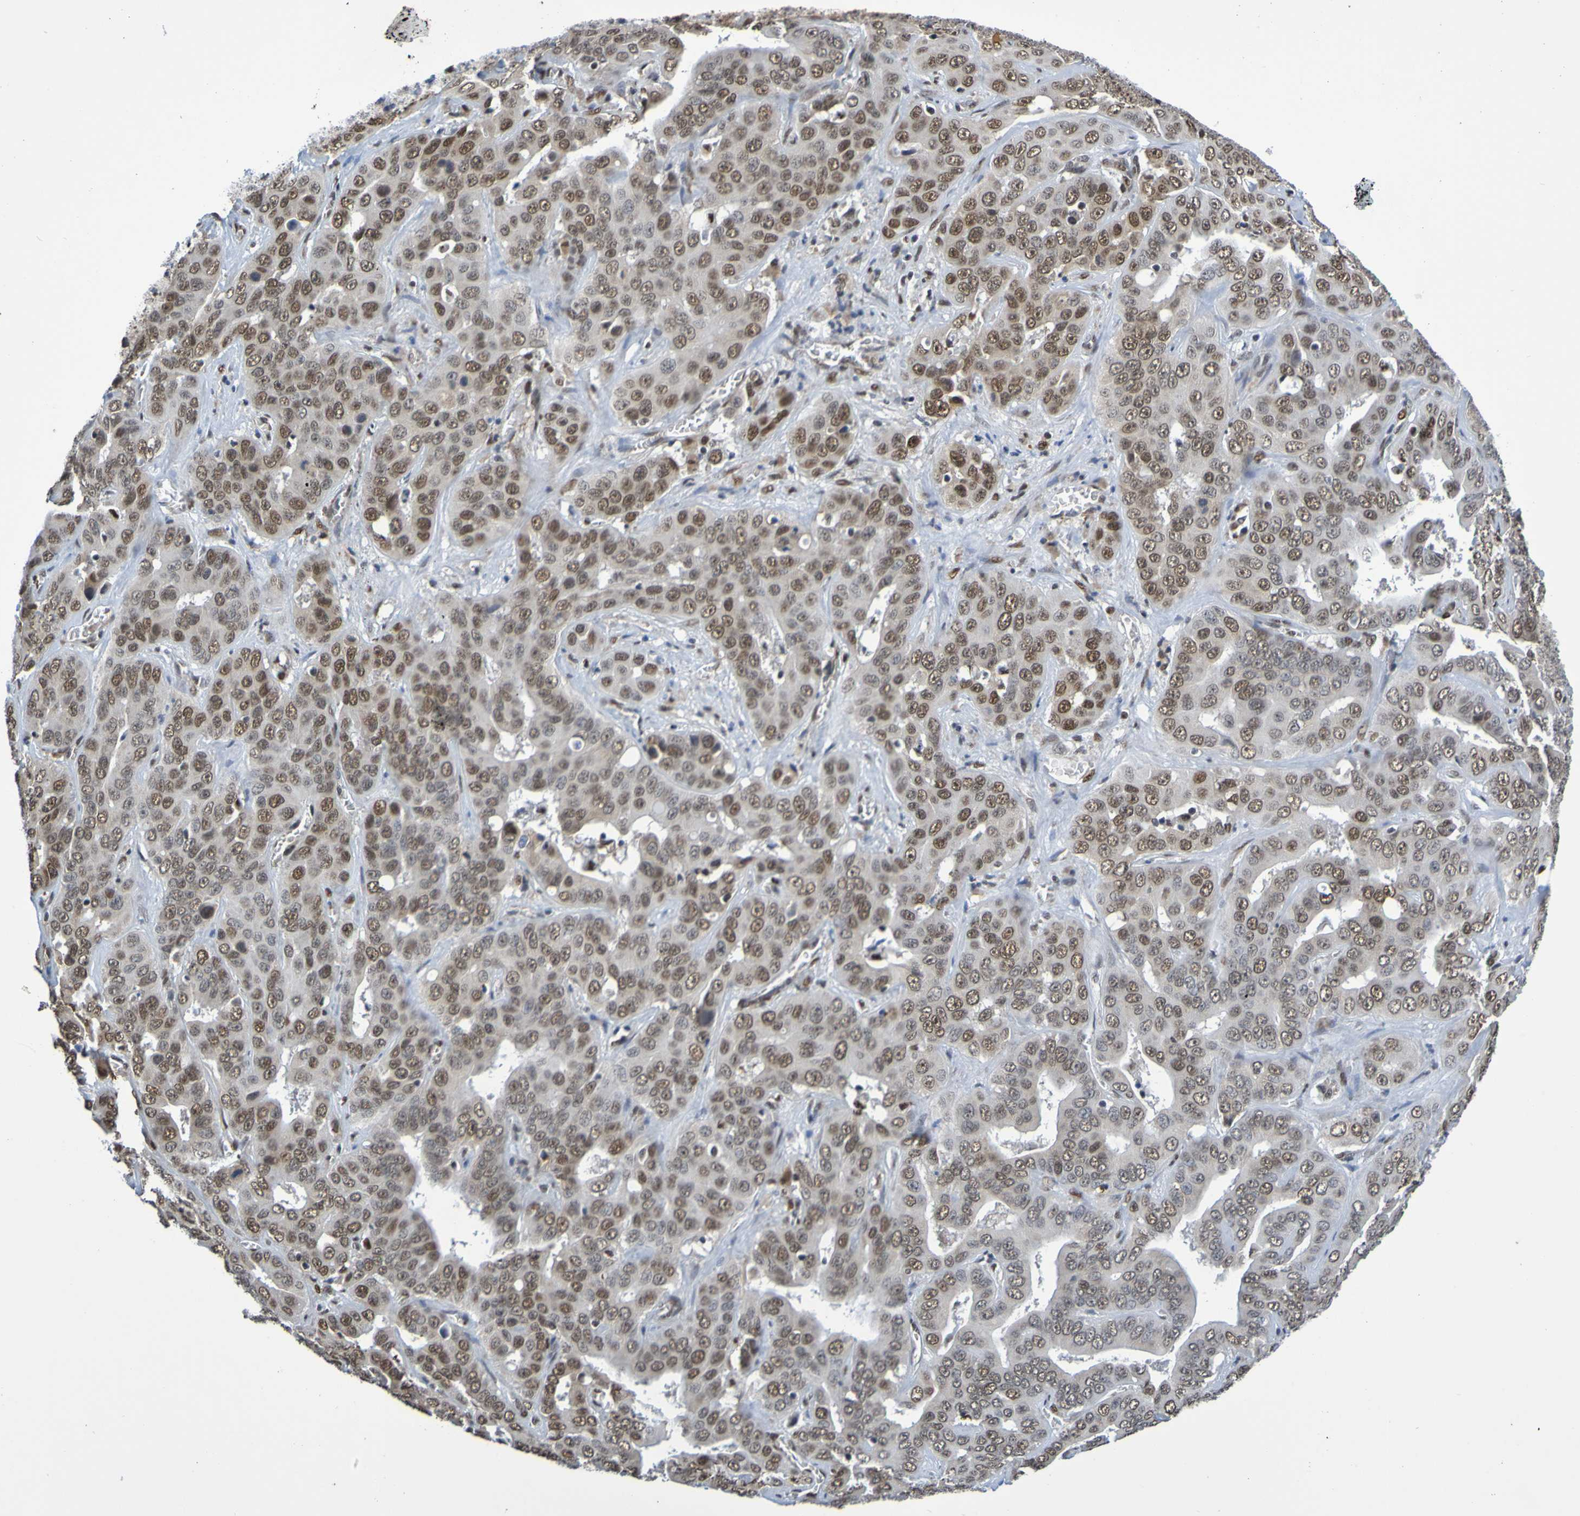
{"staining": {"intensity": "moderate", "quantity": ">75%", "location": "nuclear"}, "tissue": "liver cancer", "cell_type": "Tumor cells", "image_type": "cancer", "snomed": [{"axis": "morphology", "description": "Cholangiocarcinoma"}, {"axis": "topography", "description": "Liver"}], "caption": "Cholangiocarcinoma (liver) stained with IHC shows moderate nuclear expression in approximately >75% of tumor cells.", "gene": "HDAC2", "patient": {"sex": "female", "age": 52}}